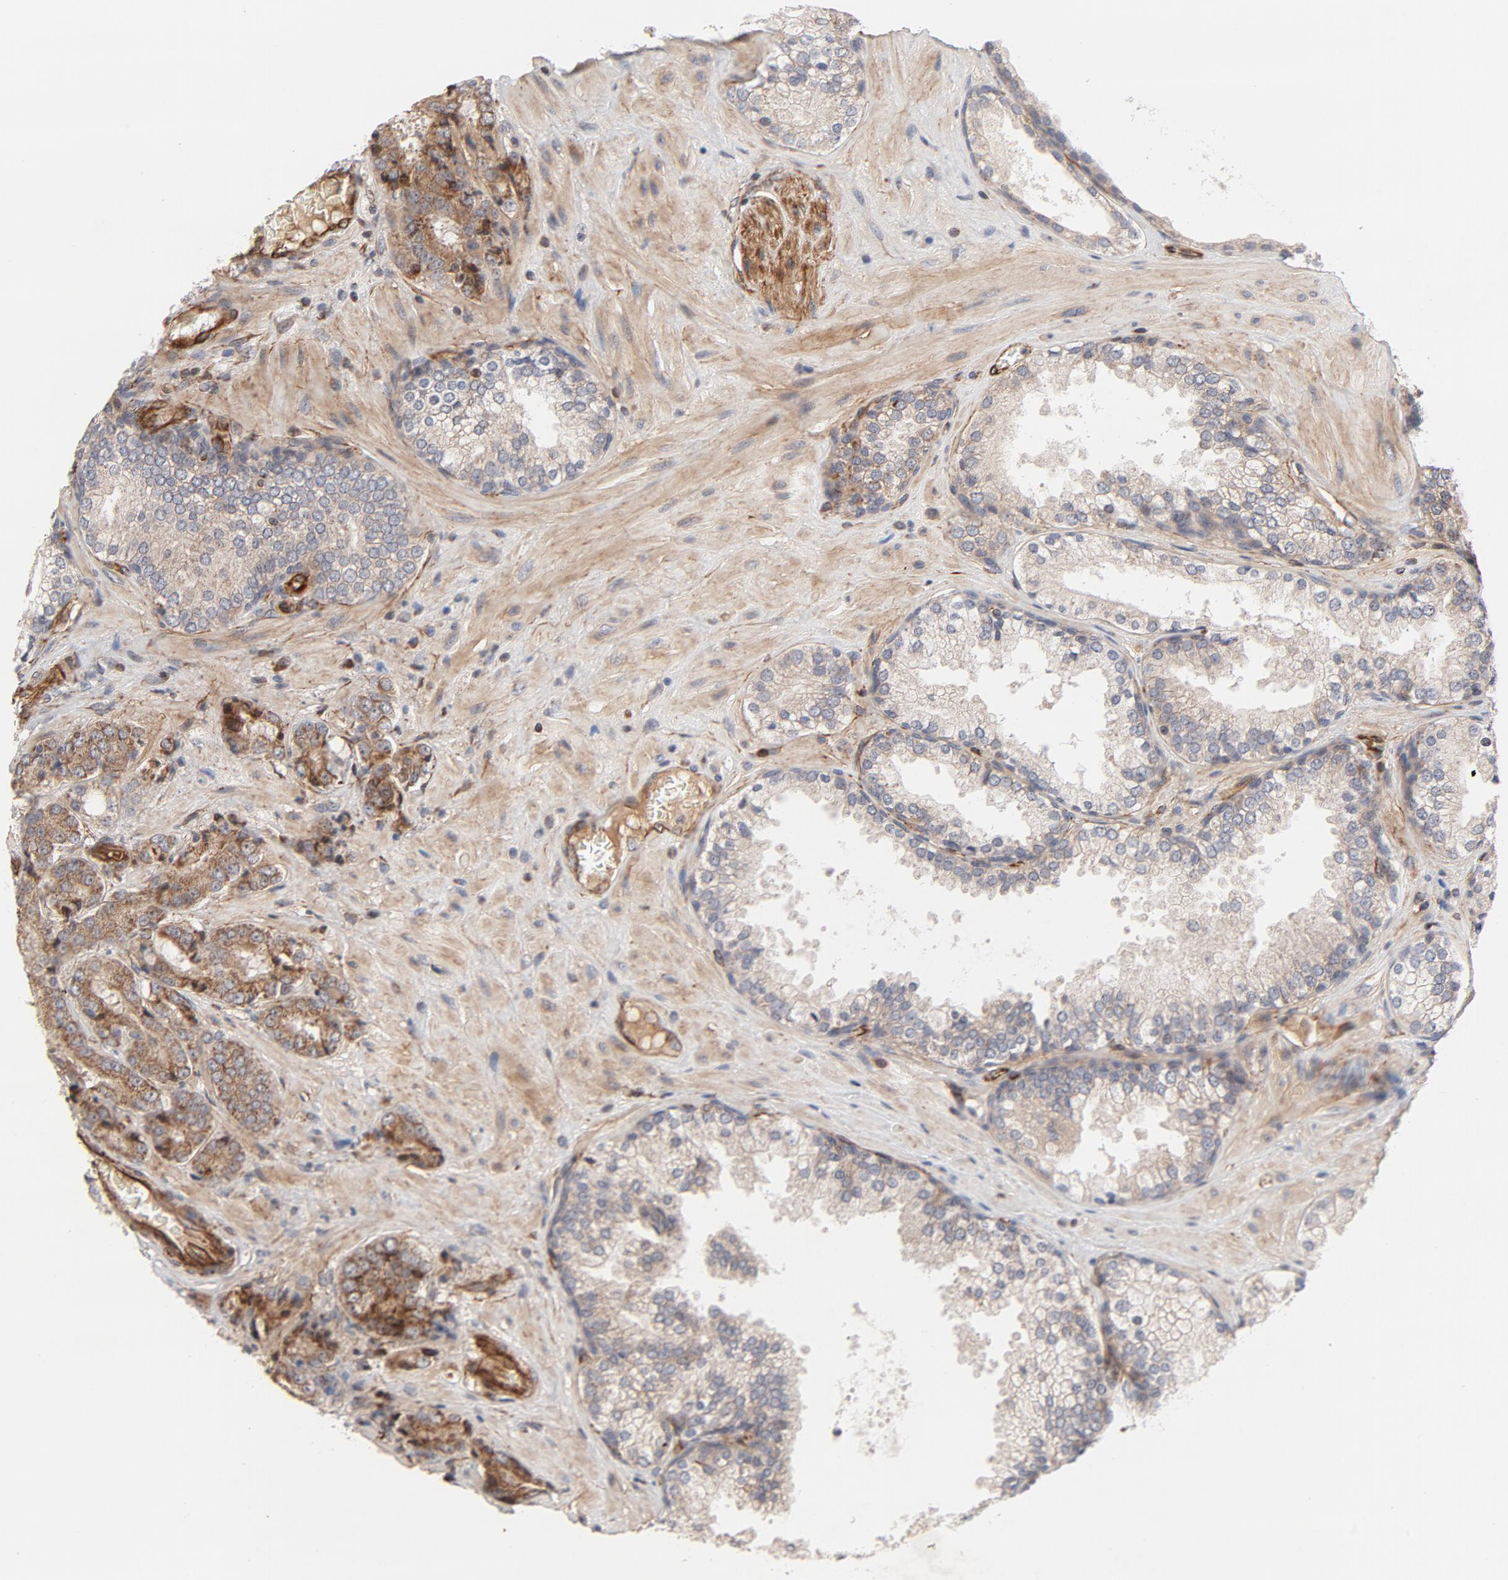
{"staining": {"intensity": "moderate", "quantity": ">75%", "location": "cytoplasmic/membranous"}, "tissue": "prostate cancer", "cell_type": "Tumor cells", "image_type": "cancer", "snomed": [{"axis": "morphology", "description": "Adenocarcinoma, High grade"}, {"axis": "topography", "description": "Prostate"}], "caption": "A brown stain highlights moderate cytoplasmic/membranous staining of a protein in human prostate cancer tumor cells.", "gene": "DNAAF2", "patient": {"sex": "male", "age": 70}}